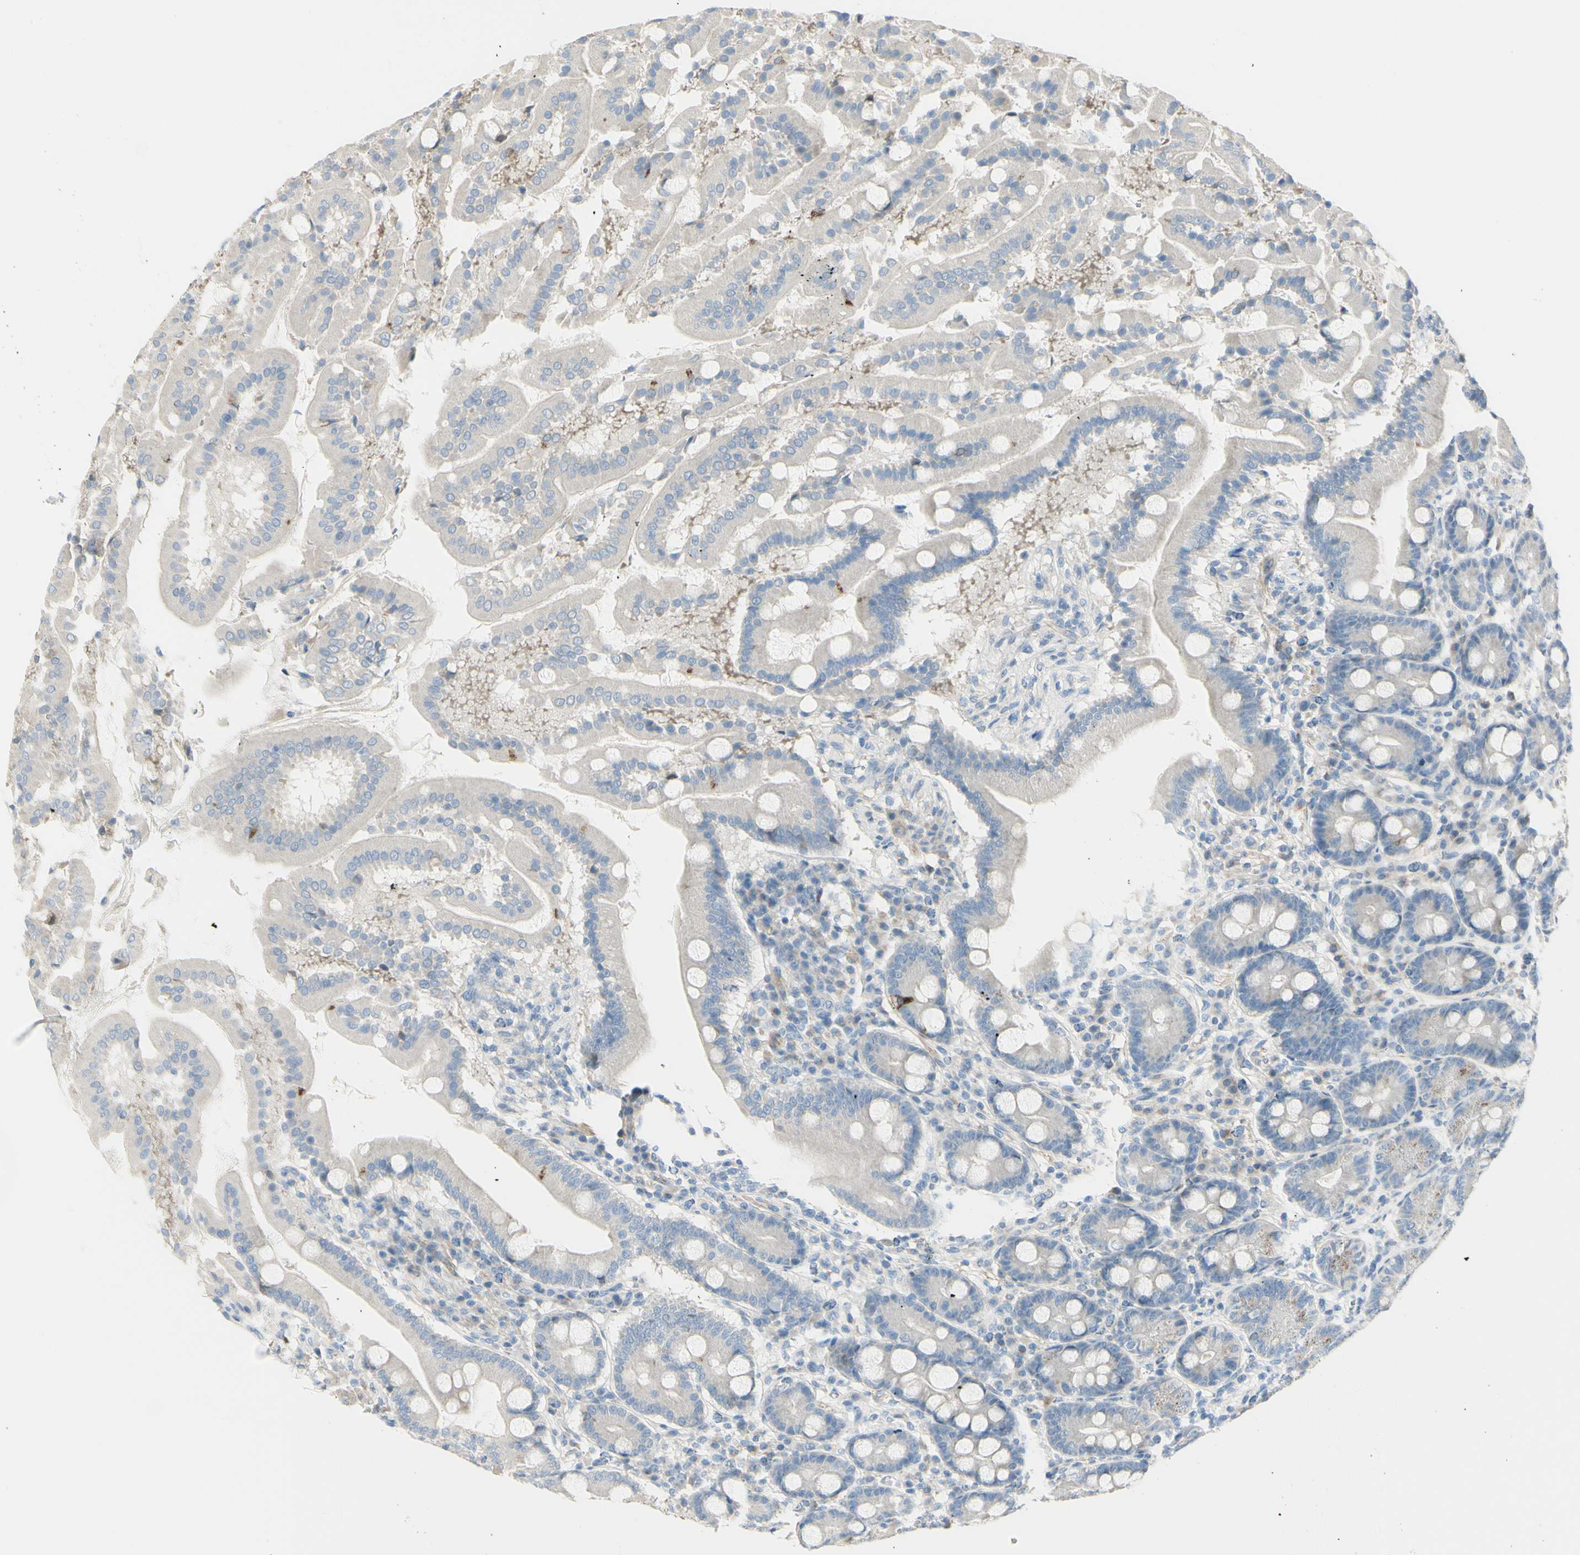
{"staining": {"intensity": "strong", "quantity": "<25%", "location": "cytoplasmic/membranous"}, "tissue": "duodenum", "cell_type": "Glandular cells", "image_type": "normal", "snomed": [{"axis": "morphology", "description": "Normal tissue, NOS"}, {"axis": "topography", "description": "Duodenum"}], "caption": "Immunohistochemical staining of benign duodenum exhibits strong cytoplasmic/membranous protein staining in approximately <25% of glandular cells. (Brightfield microscopy of DAB IHC at high magnification).", "gene": "NCBP2L", "patient": {"sex": "male", "age": 50}}